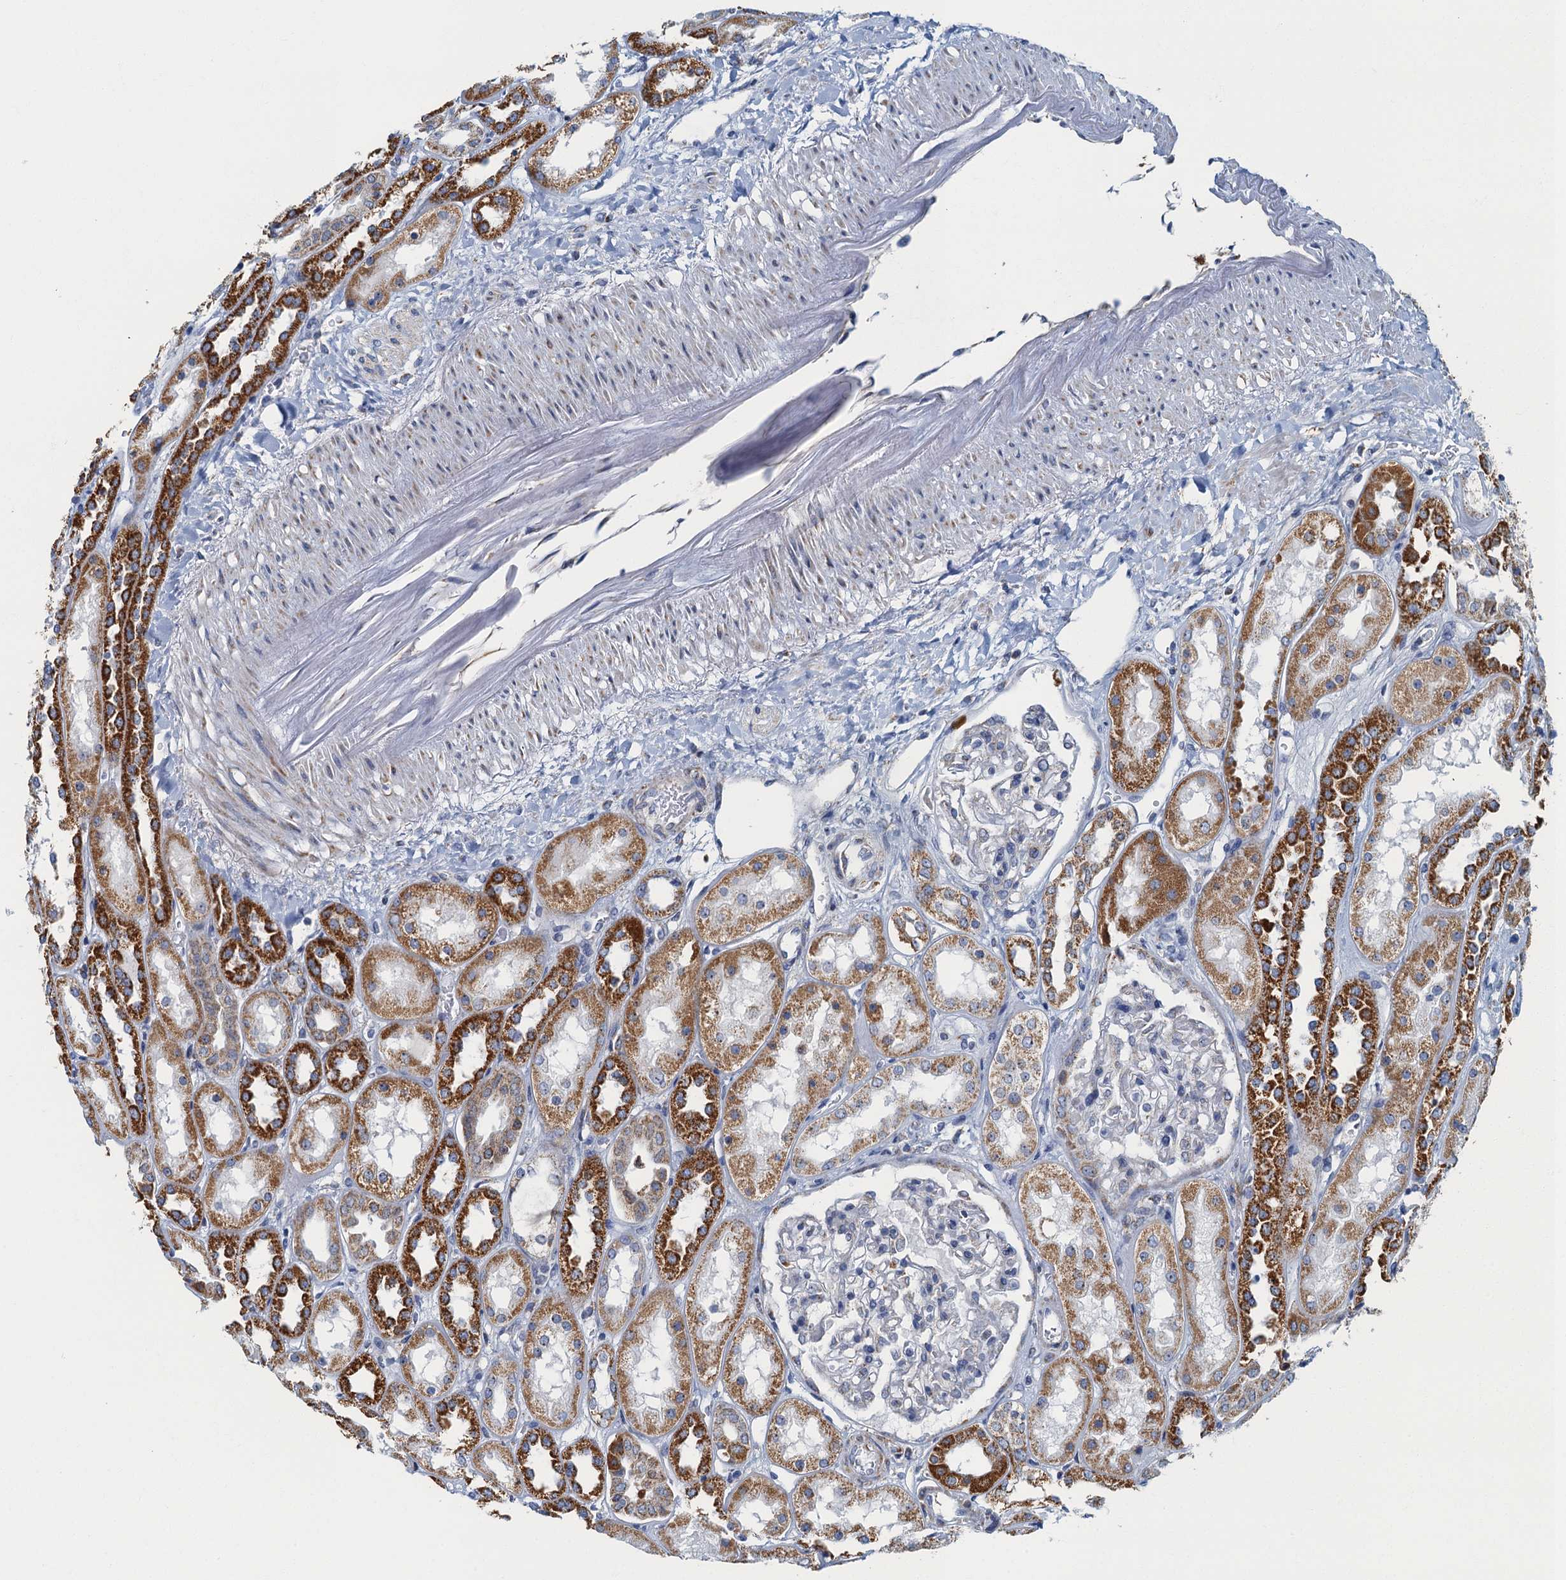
{"staining": {"intensity": "weak", "quantity": "<25%", "location": "cytoplasmic/membranous"}, "tissue": "kidney", "cell_type": "Cells in glomeruli", "image_type": "normal", "snomed": [{"axis": "morphology", "description": "Normal tissue, NOS"}, {"axis": "topography", "description": "Kidney"}], "caption": "Immunohistochemical staining of benign human kidney reveals no significant positivity in cells in glomeruli. The staining was performed using DAB (3,3'-diaminobenzidine) to visualize the protein expression in brown, while the nuclei were stained in blue with hematoxylin (Magnification: 20x).", "gene": "RAD9B", "patient": {"sex": "male", "age": 70}}